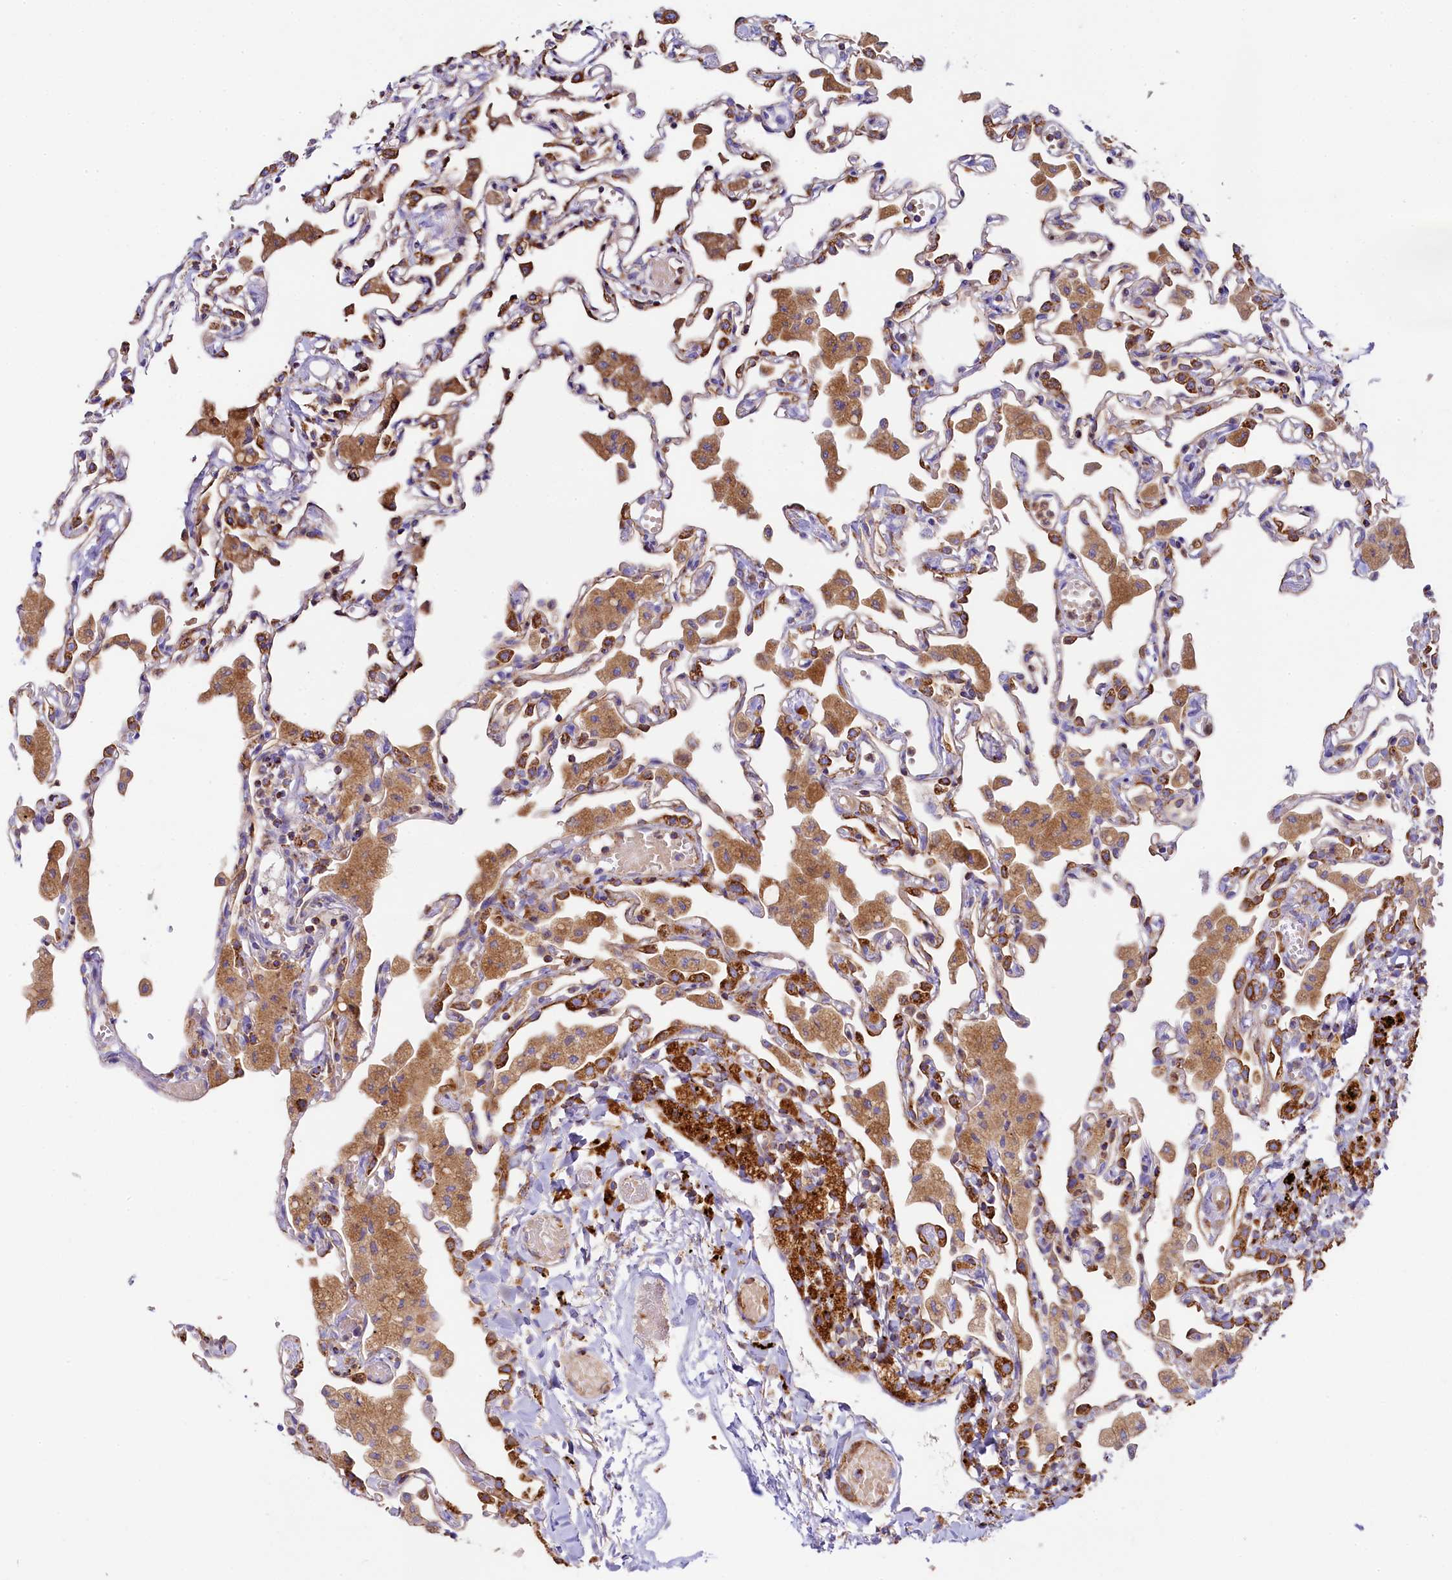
{"staining": {"intensity": "moderate", "quantity": "25%-75%", "location": "cytoplasmic/membranous"}, "tissue": "lung", "cell_type": "Alveolar cells", "image_type": "normal", "snomed": [{"axis": "morphology", "description": "Normal tissue, NOS"}, {"axis": "topography", "description": "Bronchus"}, {"axis": "topography", "description": "Lung"}], "caption": "IHC photomicrograph of benign human lung stained for a protein (brown), which exhibits medium levels of moderate cytoplasmic/membranous expression in about 25%-75% of alveolar cells.", "gene": "CLYBL", "patient": {"sex": "female", "age": 49}}